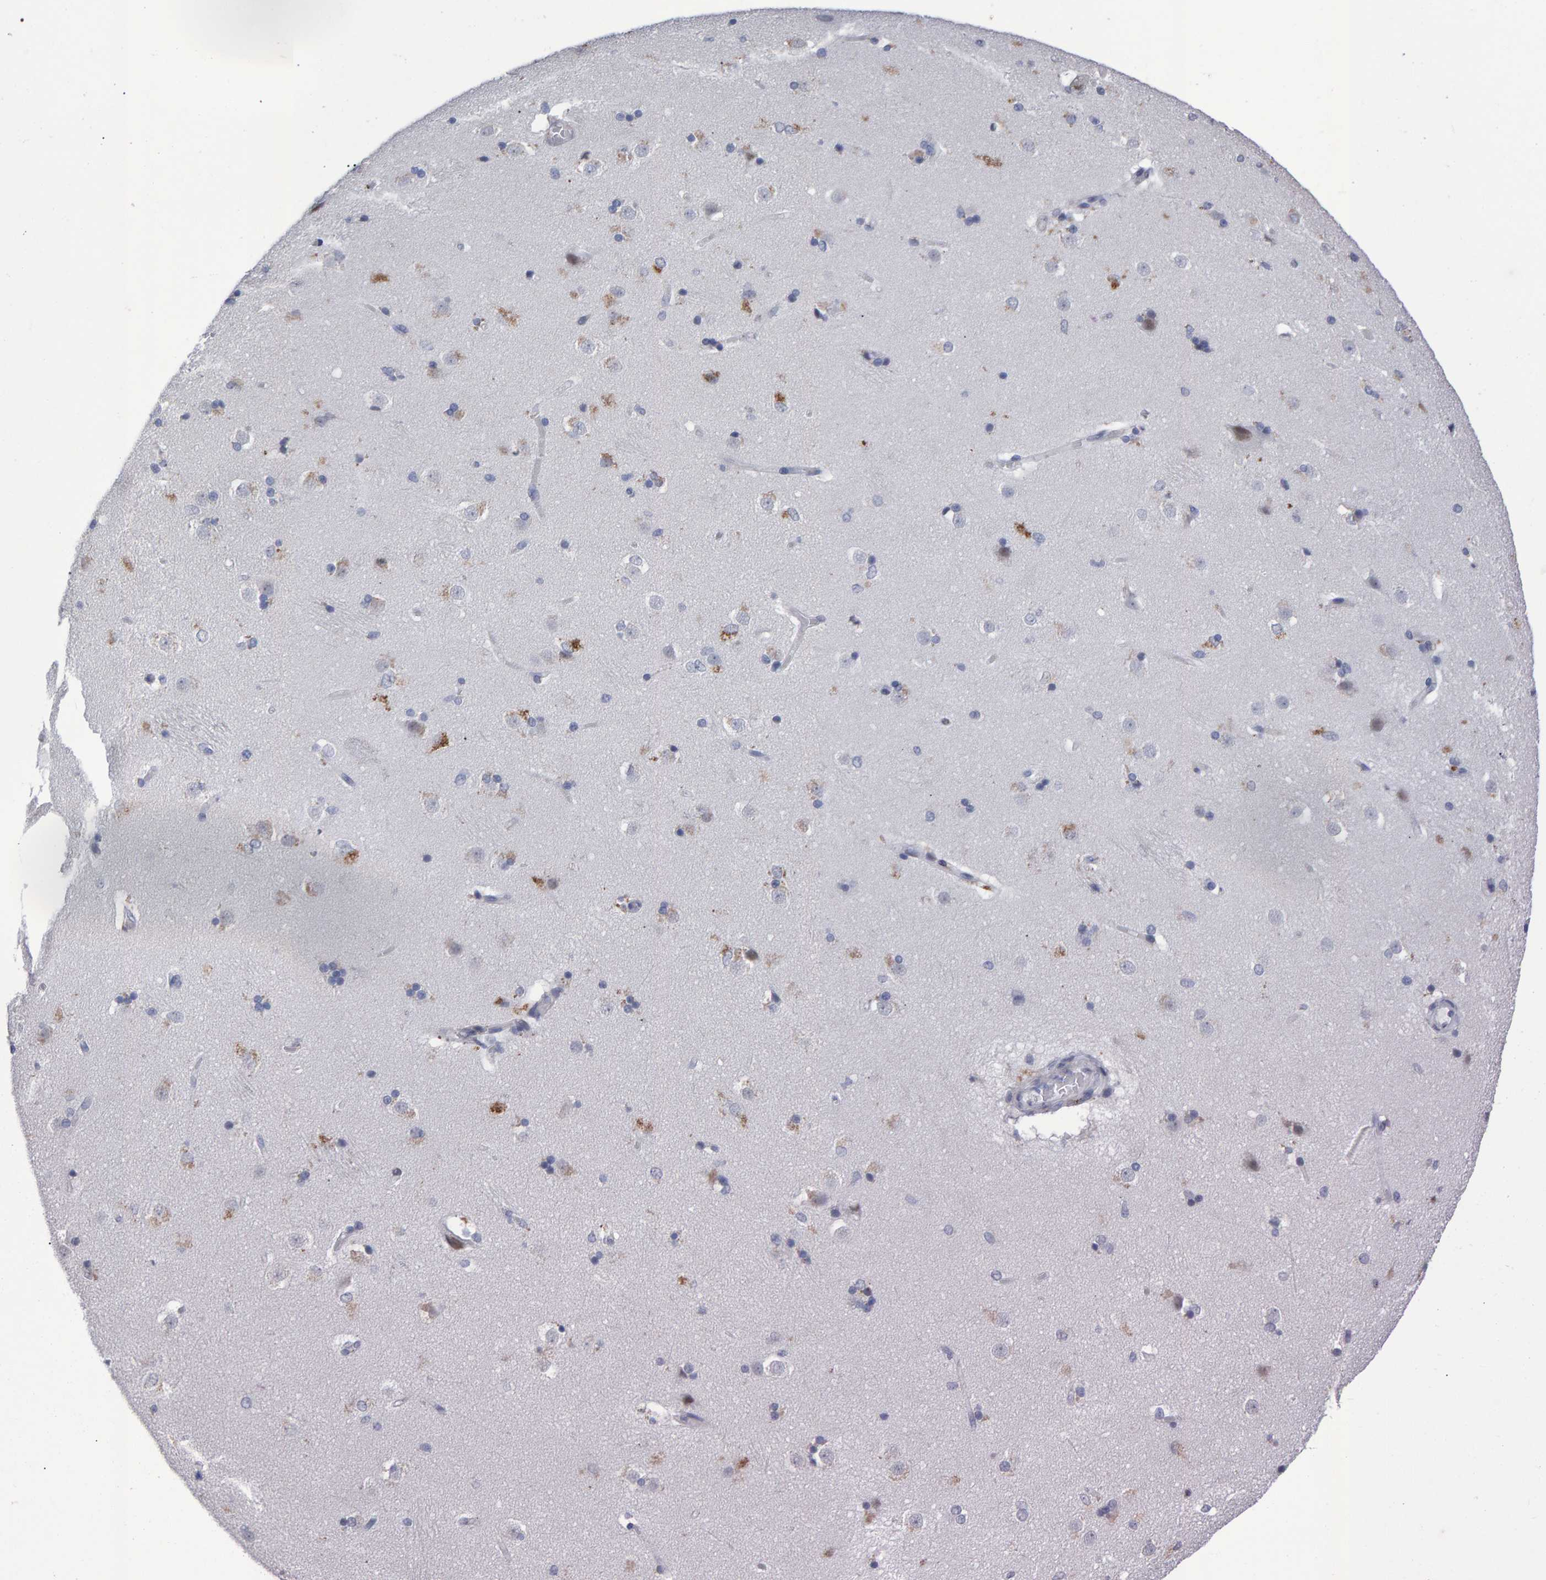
{"staining": {"intensity": "negative", "quantity": "none", "location": "none"}, "tissue": "caudate", "cell_type": "Glial cells", "image_type": "normal", "snomed": [{"axis": "morphology", "description": "Normal tissue, NOS"}, {"axis": "topography", "description": "Lateral ventricle wall"}], "caption": "The immunohistochemistry micrograph has no significant positivity in glial cells of caudate. (DAB (3,3'-diaminobenzidine) immunohistochemistry with hematoxylin counter stain).", "gene": "PROCA1", "patient": {"sex": "female", "age": 19}}